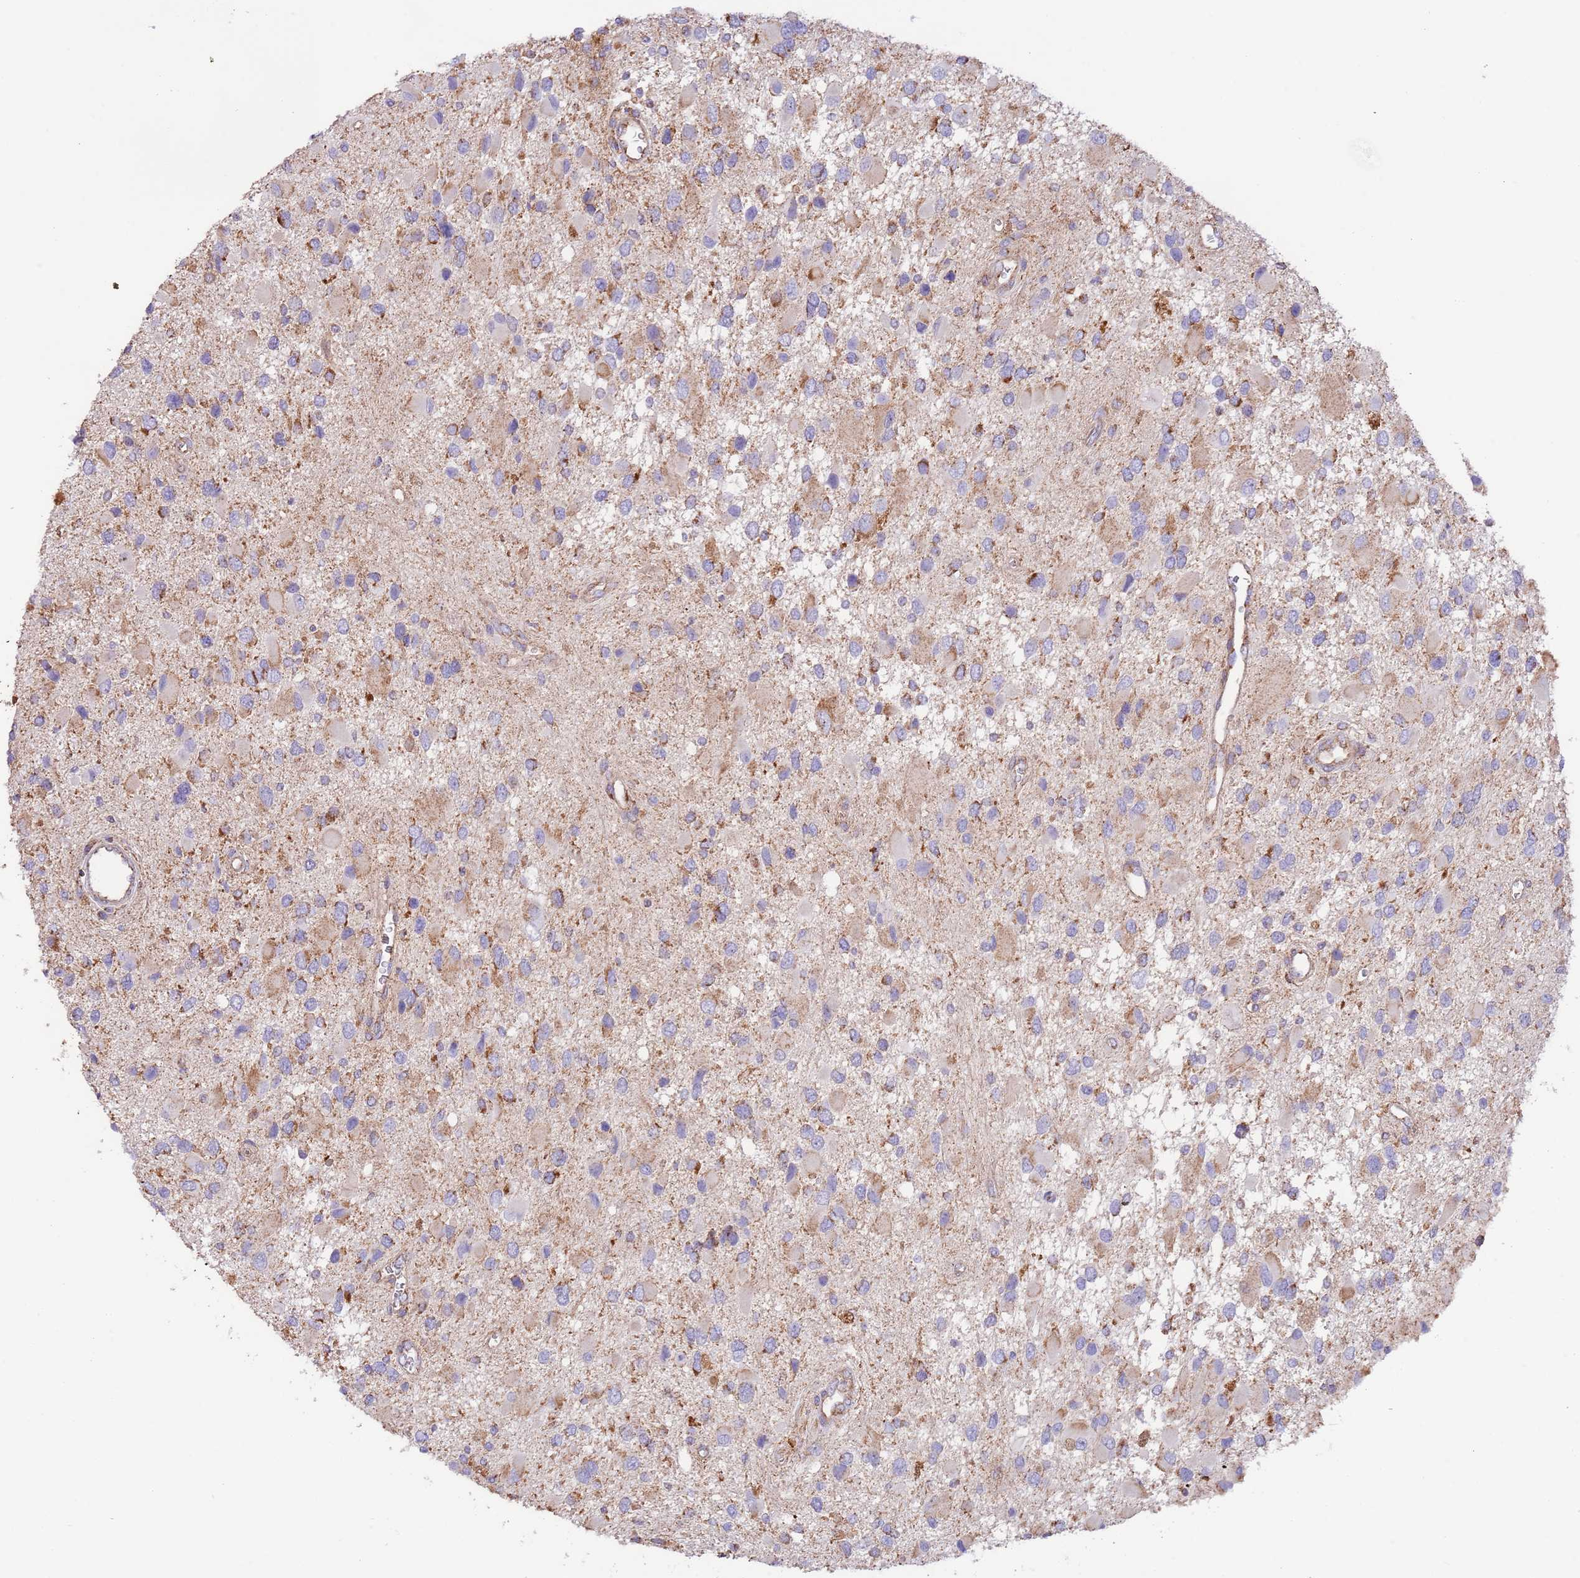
{"staining": {"intensity": "moderate", "quantity": "25%-75%", "location": "cytoplasmic/membranous"}, "tissue": "glioma", "cell_type": "Tumor cells", "image_type": "cancer", "snomed": [{"axis": "morphology", "description": "Glioma, malignant, High grade"}, {"axis": "topography", "description": "Brain"}], "caption": "This image displays malignant high-grade glioma stained with IHC to label a protein in brown. The cytoplasmic/membranous of tumor cells show moderate positivity for the protein. Nuclei are counter-stained blue.", "gene": "DNAJA3", "patient": {"sex": "male", "age": 53}}